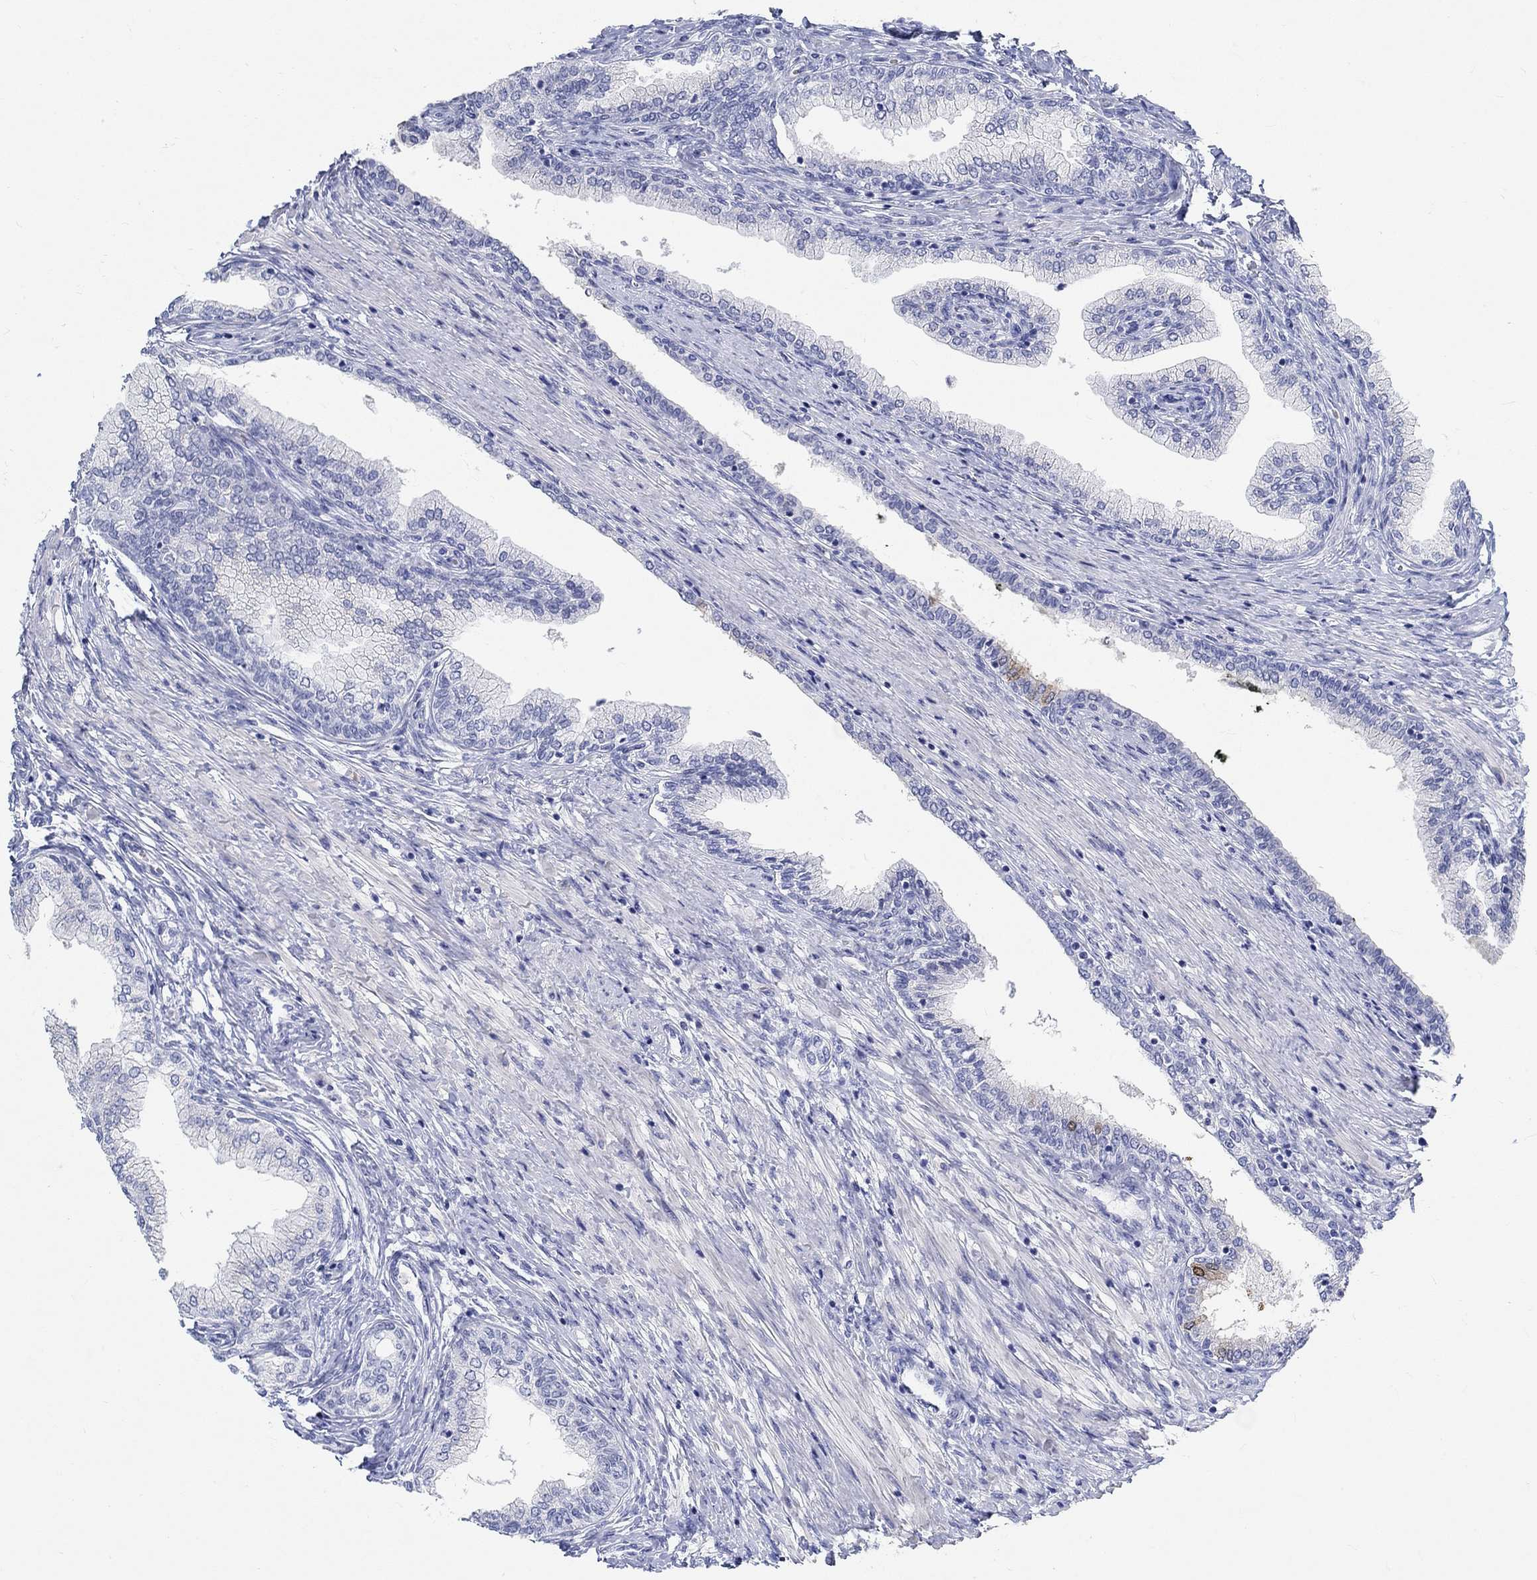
{"staining": {"intensity": "negative", "quantity": "none", "location": "none"}, "tissue": "prostate cancer", "cell_type": "Tumor cells", "image_type": "cancer", "snomed": [{"axis": "morphology", "description": "Adenocarcinoma, Low grade"}, {"axis": "topography", "description": "Prostate and seminal vesicle, NOS"}], "caption": "Protein analysis of prostate cancer (adenocarcinoma (low-grade)) shows no significant positivity in tumor cells.", "gene": "GRIA3", "patient": {"sex": "male", "age": 61}}